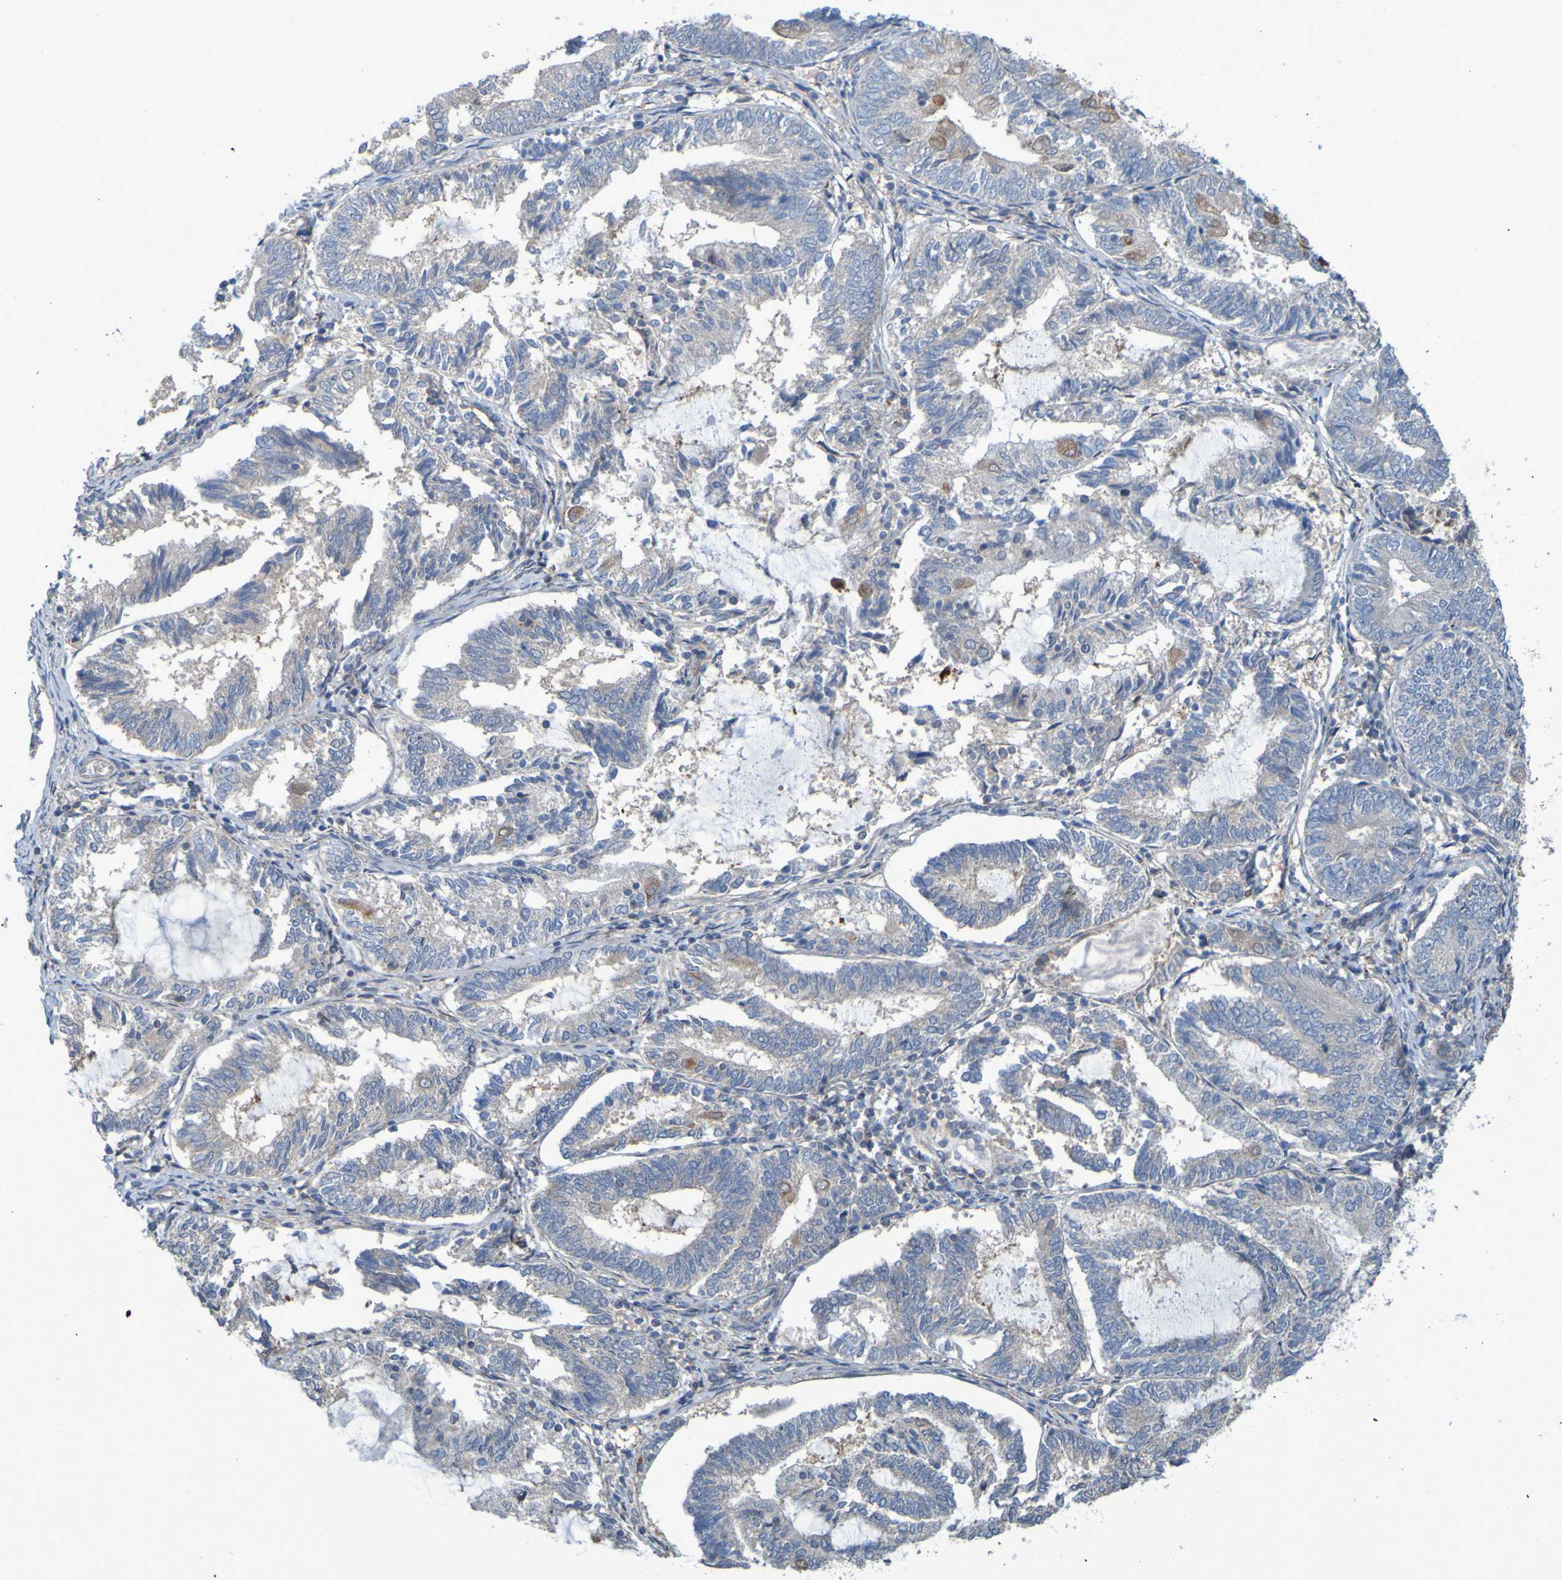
{"staining": {"intensity": "moderate", "quantity": "<25%", "location": "cytoplasmic/membranous"}, "tissue": "endometrial cancer", "cell_type": "Tumor cells", "image_type": "cancer", "snomed": [{"axis": "morphology", "description": "Adenocarcinoma, NOS"}, {"axis": "topography", "description": "Endometrium"}], "caption": "A histopathology image showing moderate cytoplasmic/membranous expression in approximately <25% of tumor cells in endometrial cancer (adenocarcinoma), as visualized by brown immunohistochemical staining.", "gene": "NPRL3", "patient": {"sex": "female", "age": 81}}